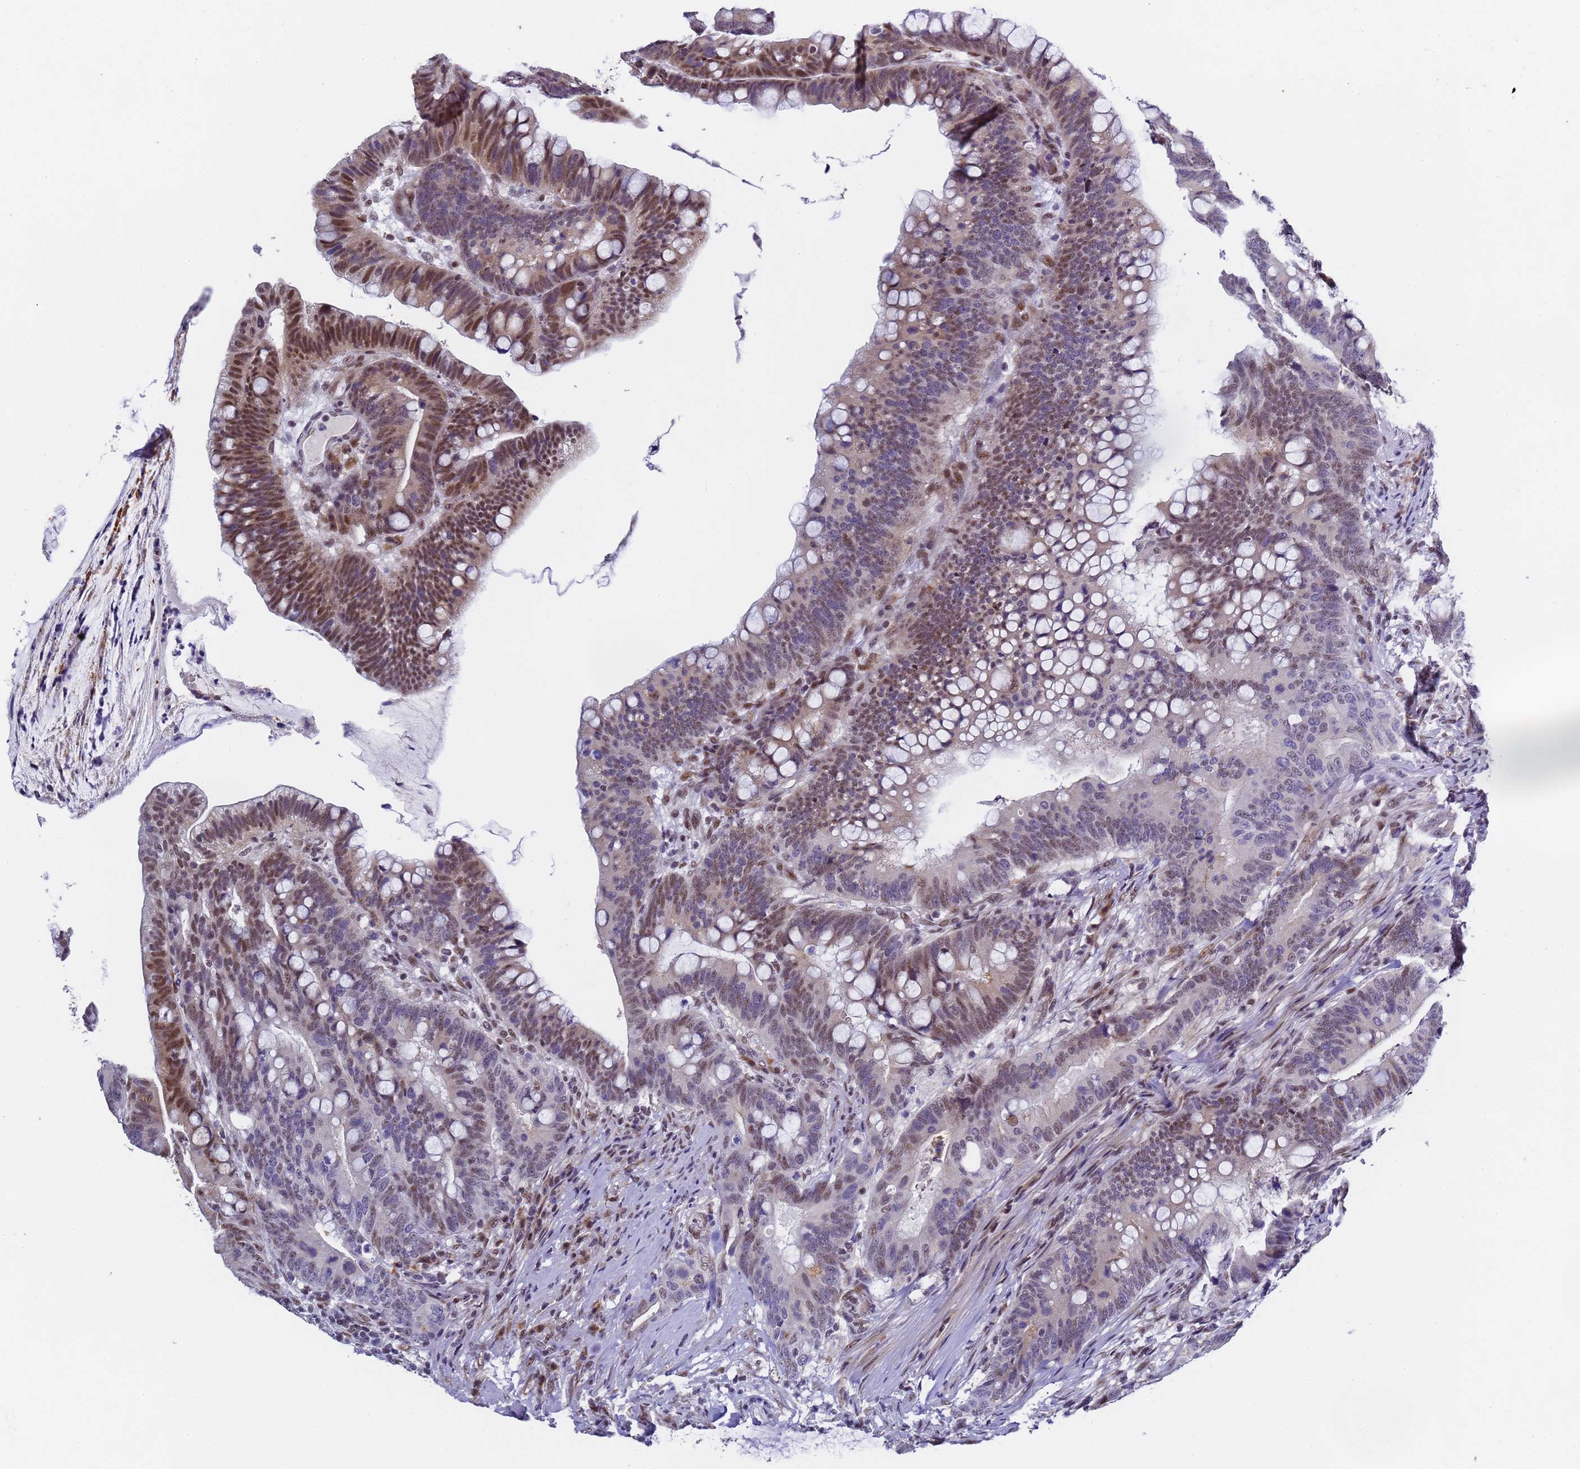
{"staining": {"intensity": "moderate", "quantity": "25%-75%", "location": "nuclear"}, "tissue": "colorectal cancer", "cell_type": "Tumor cells", "image_type": "cancer", "snomed": [{"axis": "morphology", "description": "Adenocarcinoma, NOS"}, {"axis": "topography", "description": "Colon"}], "caption": "Protein staining of adenocarcinoma (colorectal) tissue demonstrates moderate nuclear positivity in about 25%-75% of tumor cells.", "gene": "FNBP4", "patient": {"sex": "female", "age": 66}}